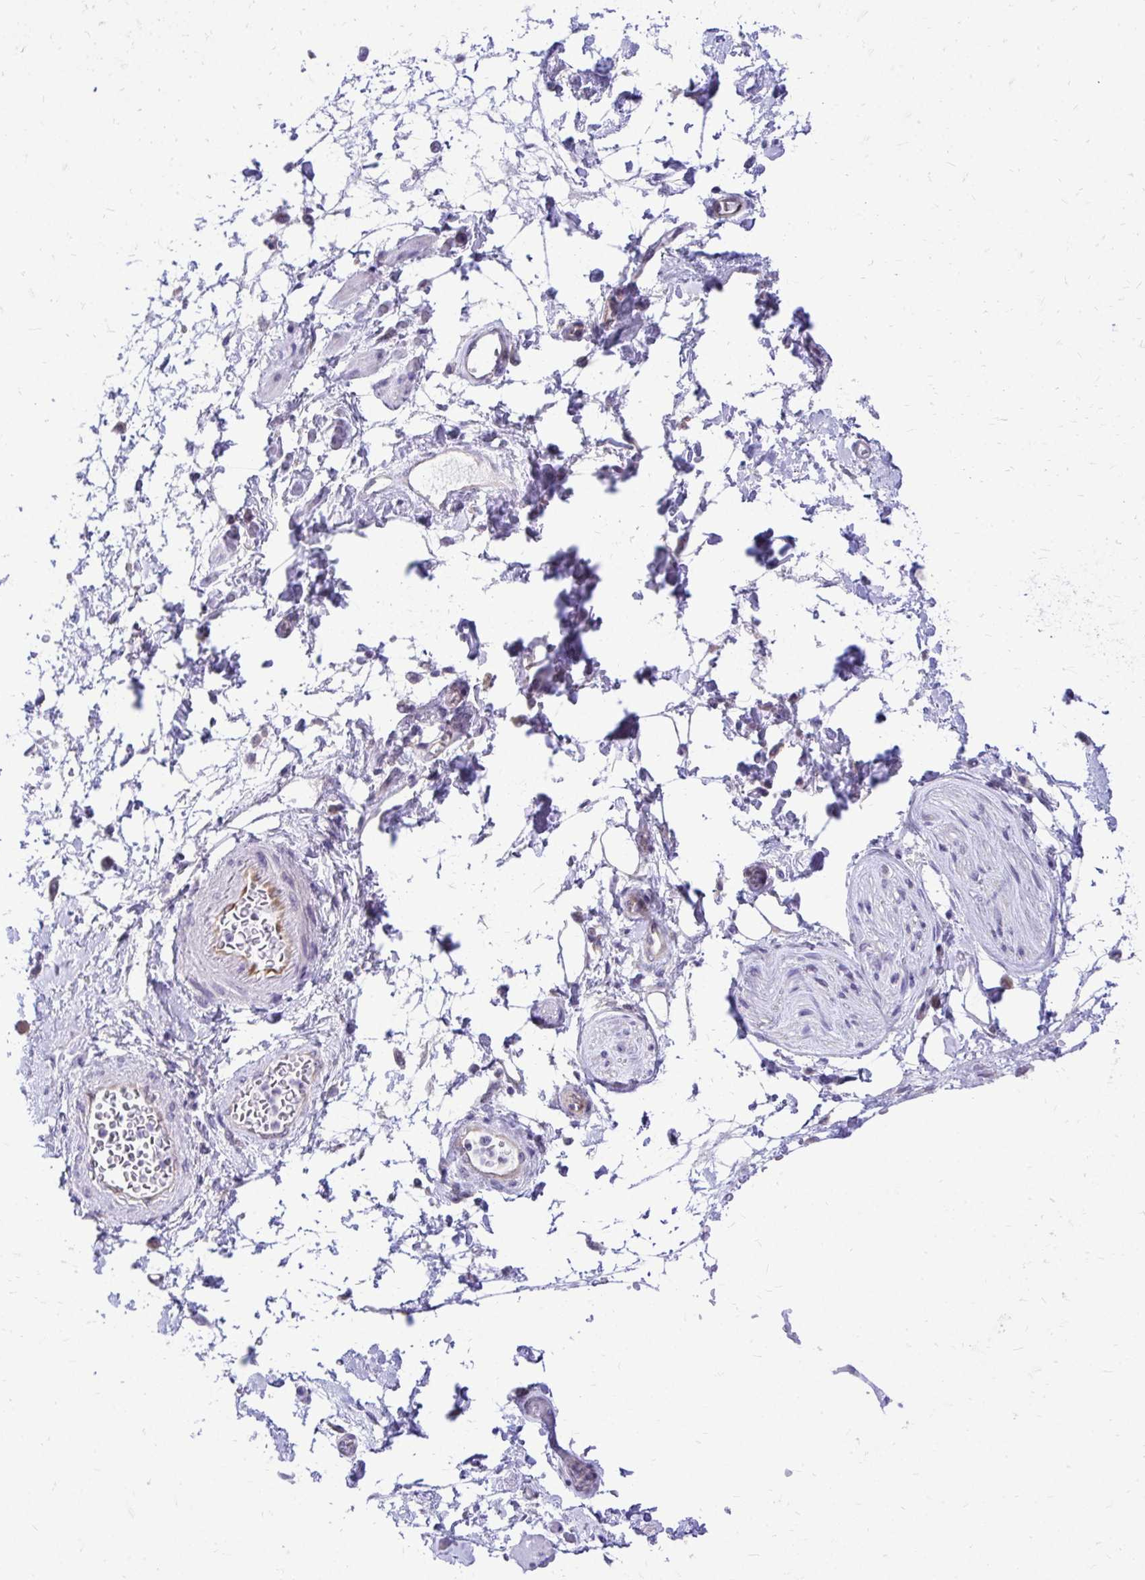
{"staining": {"intensity": "weak", "quantity": "25%-75%", "location": "cytoplasmic/membranous"}, "tissue": "adipose tissue", "cell_type": "Adipocytes", "image_type": "normal", "snomed": [{"axis": "morphology", "description": "Normal tissue, NOS"}, {"axis": "topography", "description": "Urinary bladder"}, {"axis": "topography", "description": "Peripheral nerve tissue"}], "caption": "Protein staining of benign adipose tissue displays weak cytoplasmic/membranous expression in approximately 25%-75% of adipocytes. (brown staining indicates protein expression, while blue staining denotes nuclei).", "gene": "NIFK", "patient": {"sex": "female", "age": 60}}